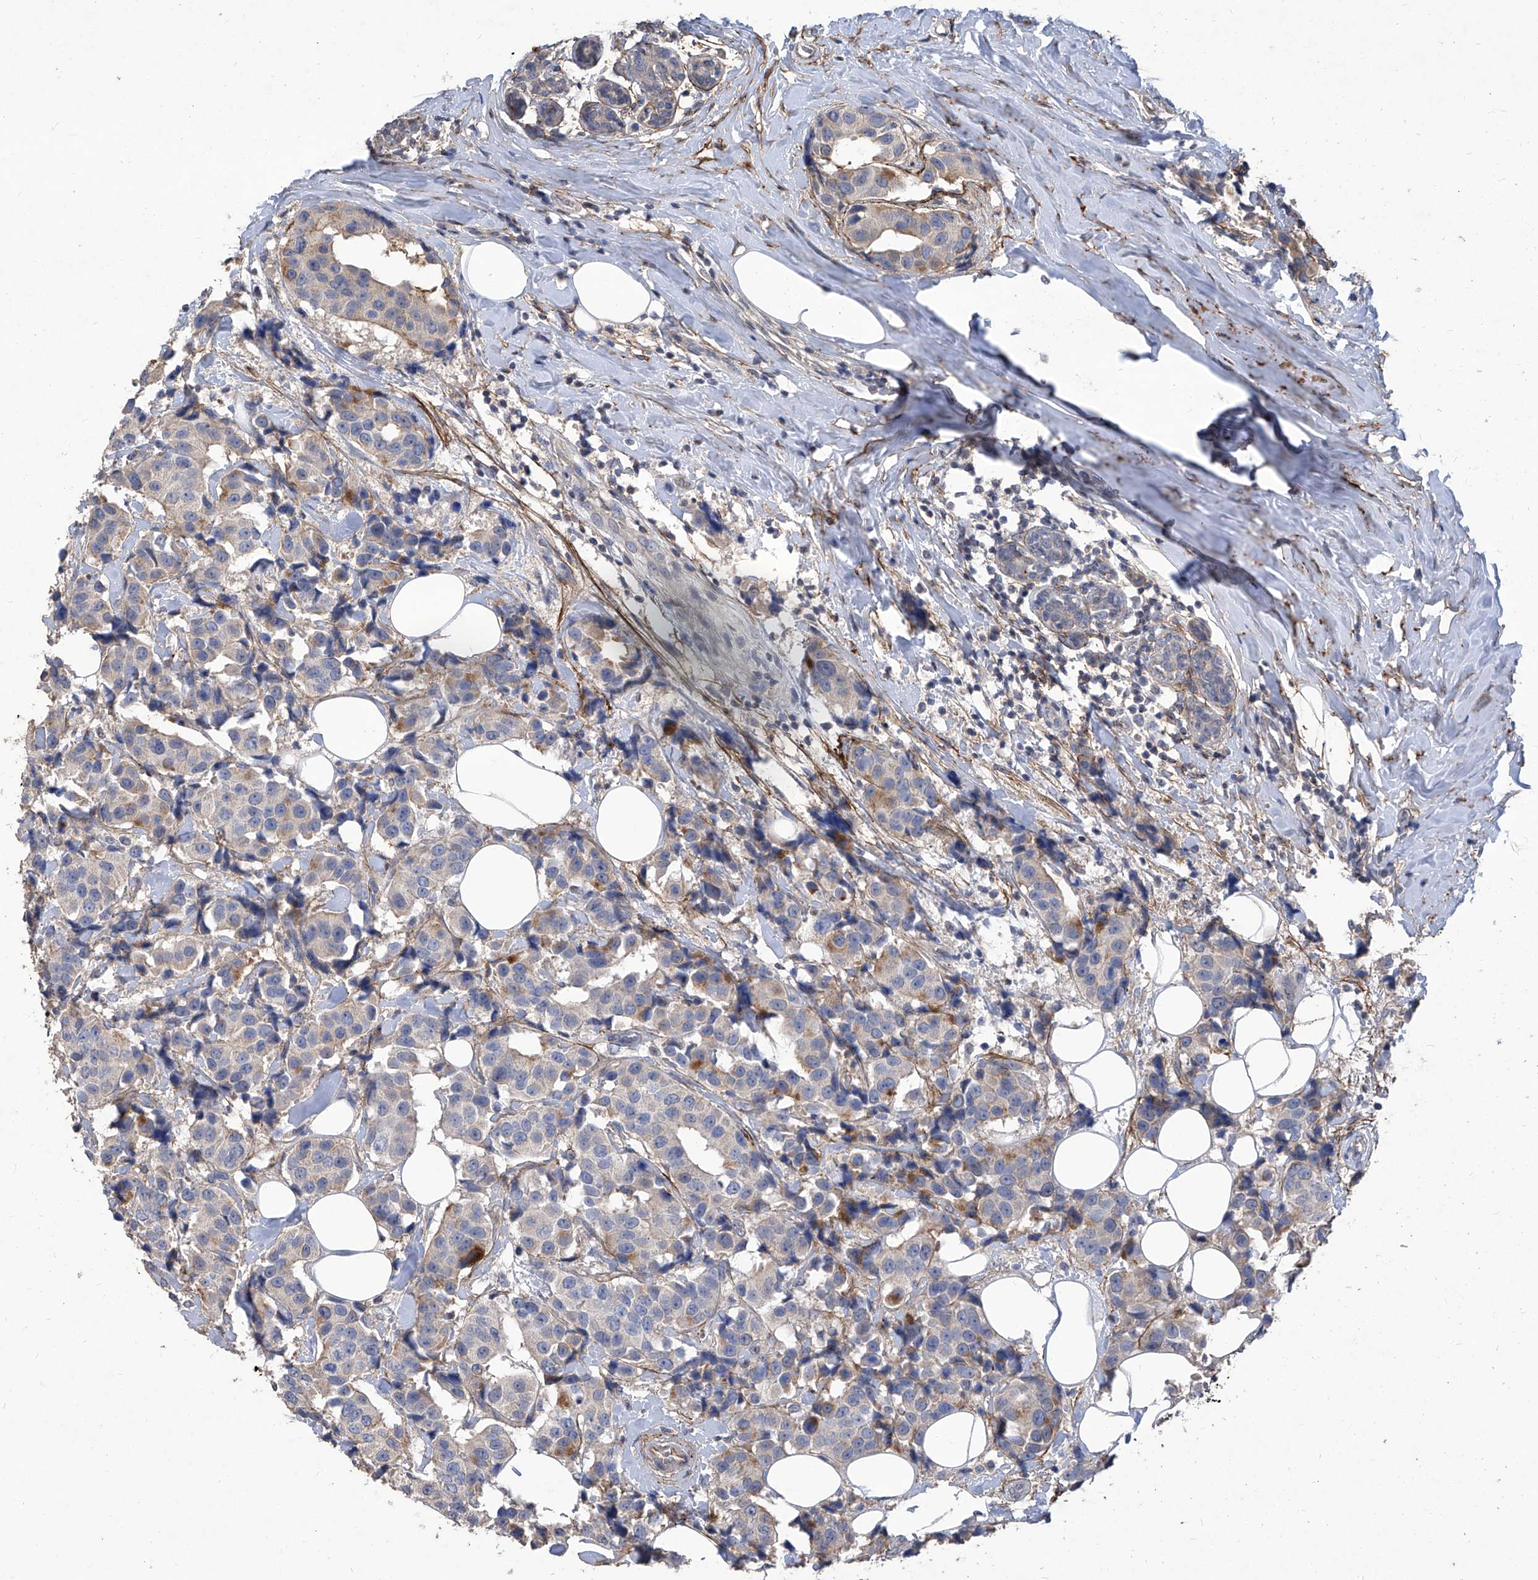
{"staining": {"intensity": "weak", "quantity": "<25%", "location": "cytoplasmic/membranous"}, "tissue": "breast cancer", "cell_type": "Tumor cells", "image_type": "cancer", "snomed": [{"axis": "morphology", "description": "Normal tissue, NOS"}, {"axis": "morphology", "description": "Duct carcinoma"}, {"axis": "topography", "description": "Breast"}], "caption": "Immunohistochemistry micrograph of human invasive ductal carcinoma (breast) stained for a protein (brown), which displays no positivity in tumor cells.", "gene": "TXNIP", "patient": {"sex": "female", "age": 39}}